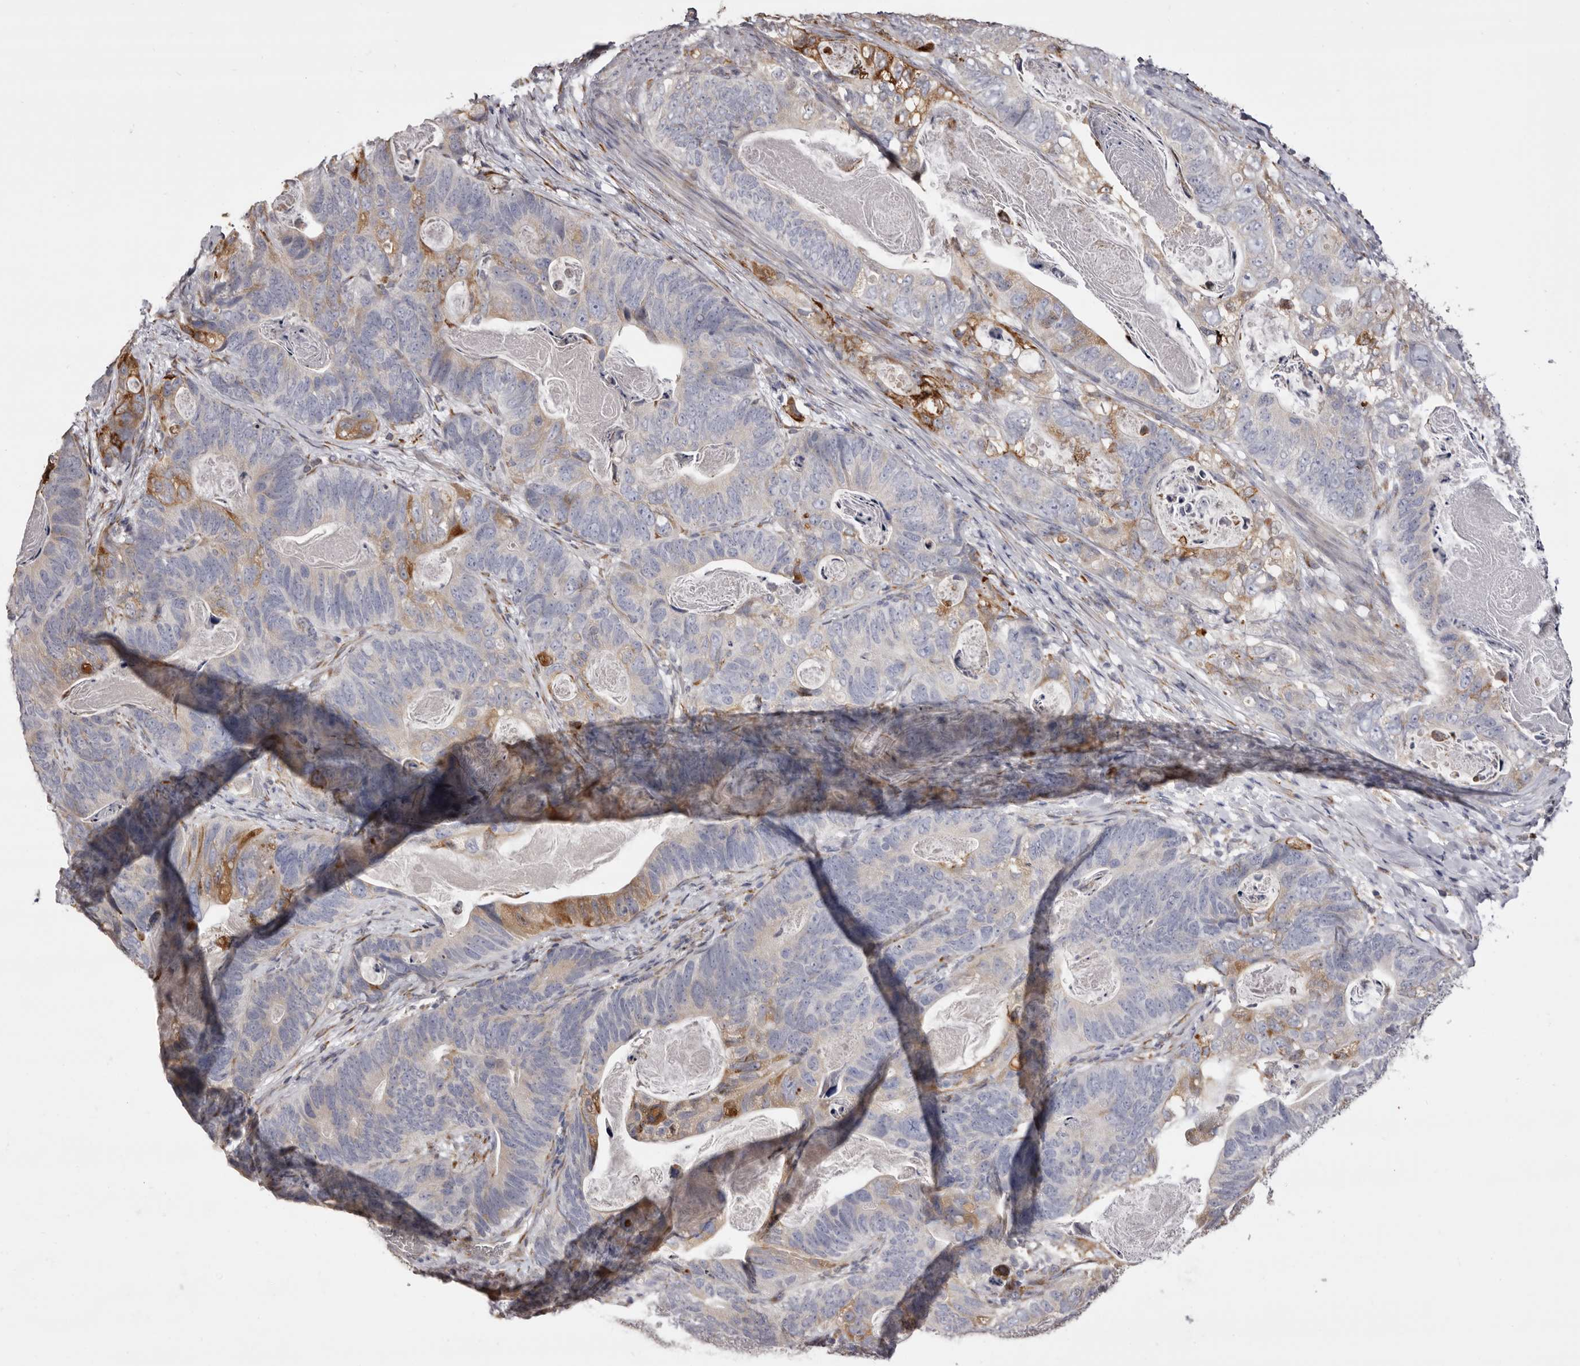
{"staining": {"intensity": "moderate", "quantity": "<25%", "location": "cytoplasmic/membranous"}, "tissue": "stomach cancer", "cell_type": "Tumor cells", "image_type": "cancer", "snomed": [{"axis": "morphology", "description": "Normal tissue, NOS"}, {"axis": "morphology", "description": "Adenocarcinoma, NOS"}, {"axis": "topography", "description": "Stomach"}], "caption": "Protein expression analysis of human stomach adenocarcinoma reveals moderate cytoplasmic/membranous staining in approximately <25% of tumor cells.", "gene": "PIGX", "patient": {"sex": "female", "age": 89}}